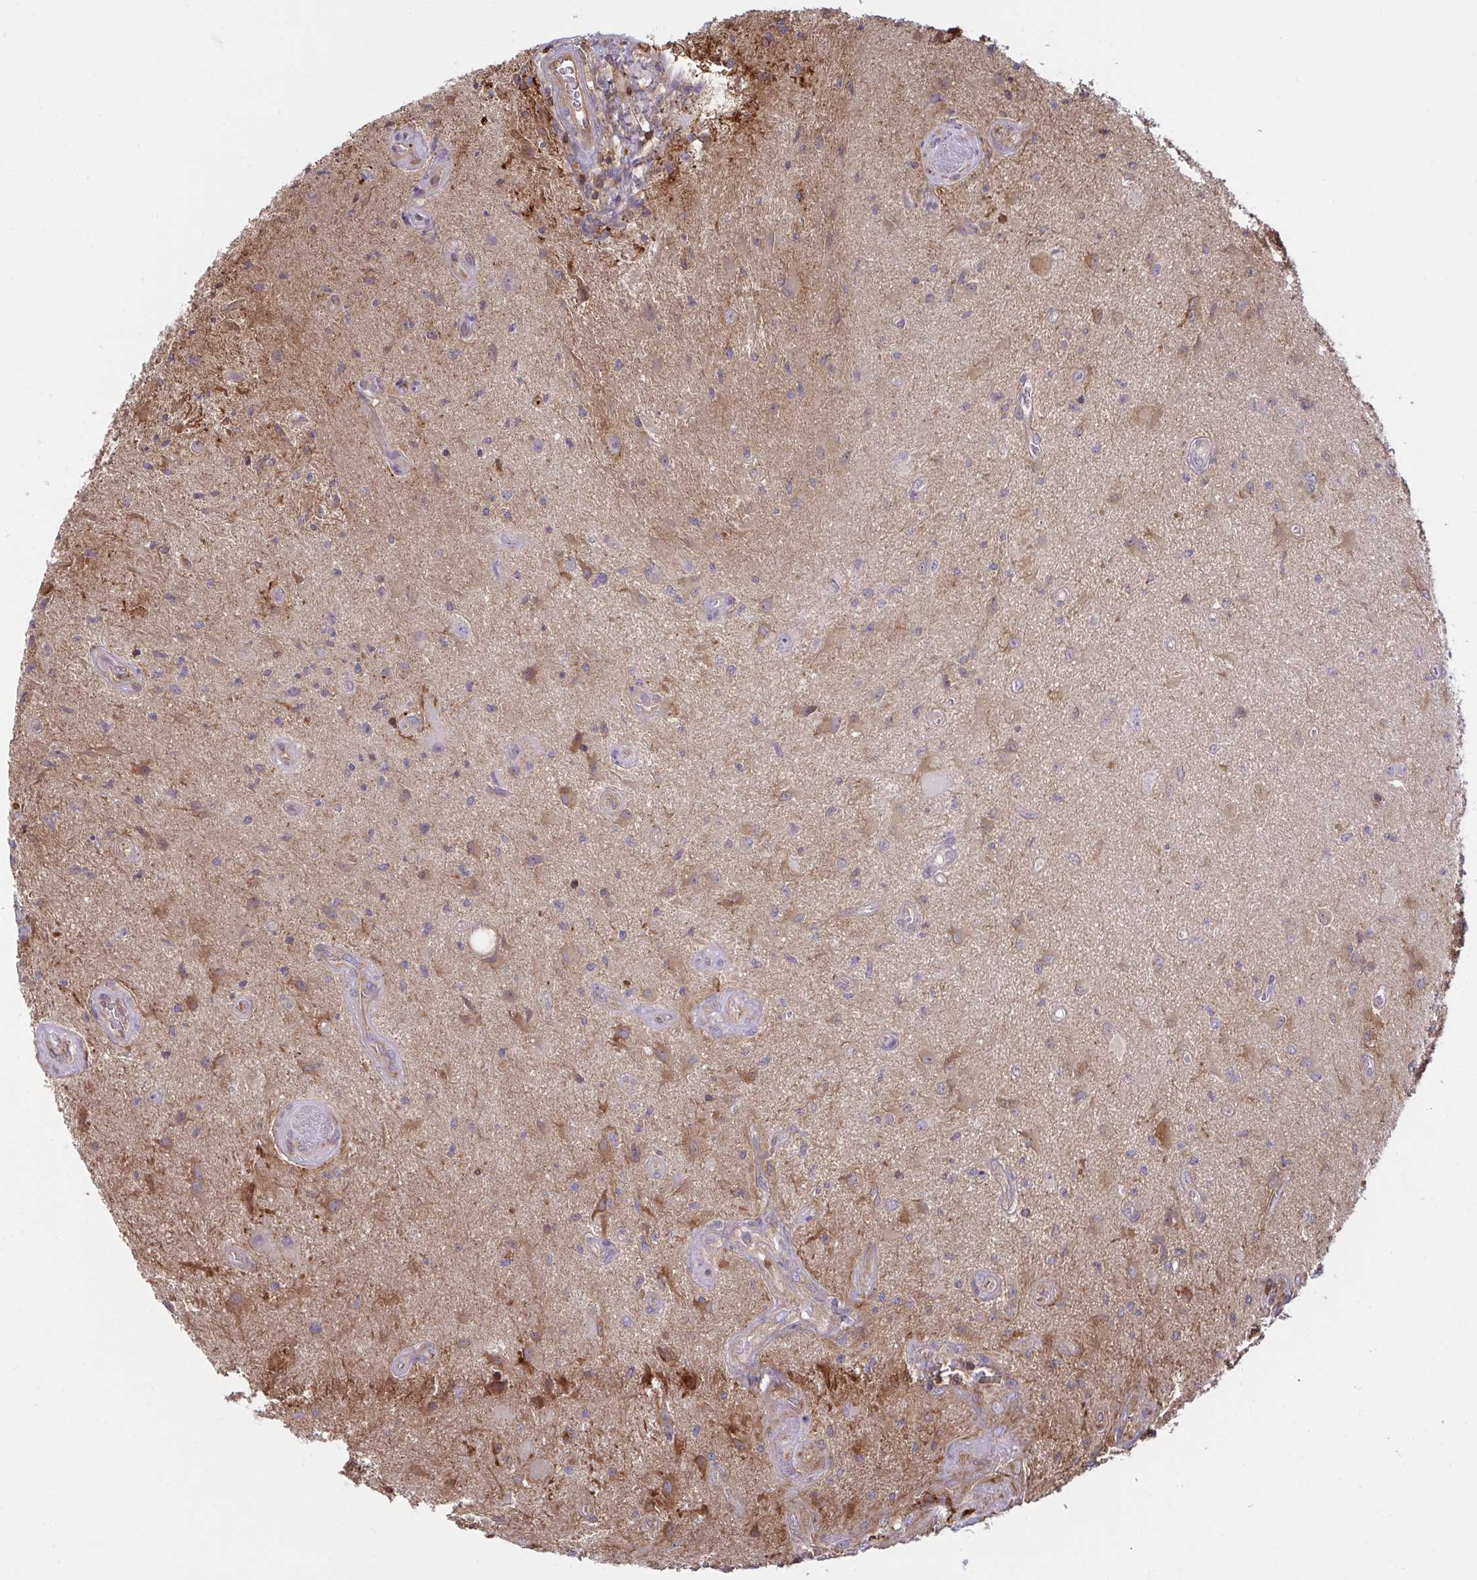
{"staining": {"intensity": "moderate", "quantity": "<25%", "location": "cytoplasmic/membranous"}, "tissue": "glioma", "cell_type": "Tumor cells", "image_type": "cancer", "snomed": [{"axis": "morphology", "description": "Glioma, malignant, High grade"}, {"axis": "topography", "description": "Brain"}], "caption": "Malignant glioma (high-grade) stained with a brown dye shows moderate cytoplasmic/membranous positive expression in about <25% of tumor cells.", "gene": "TSC22D3", "patient": {"sex": "male", "age": 67}}